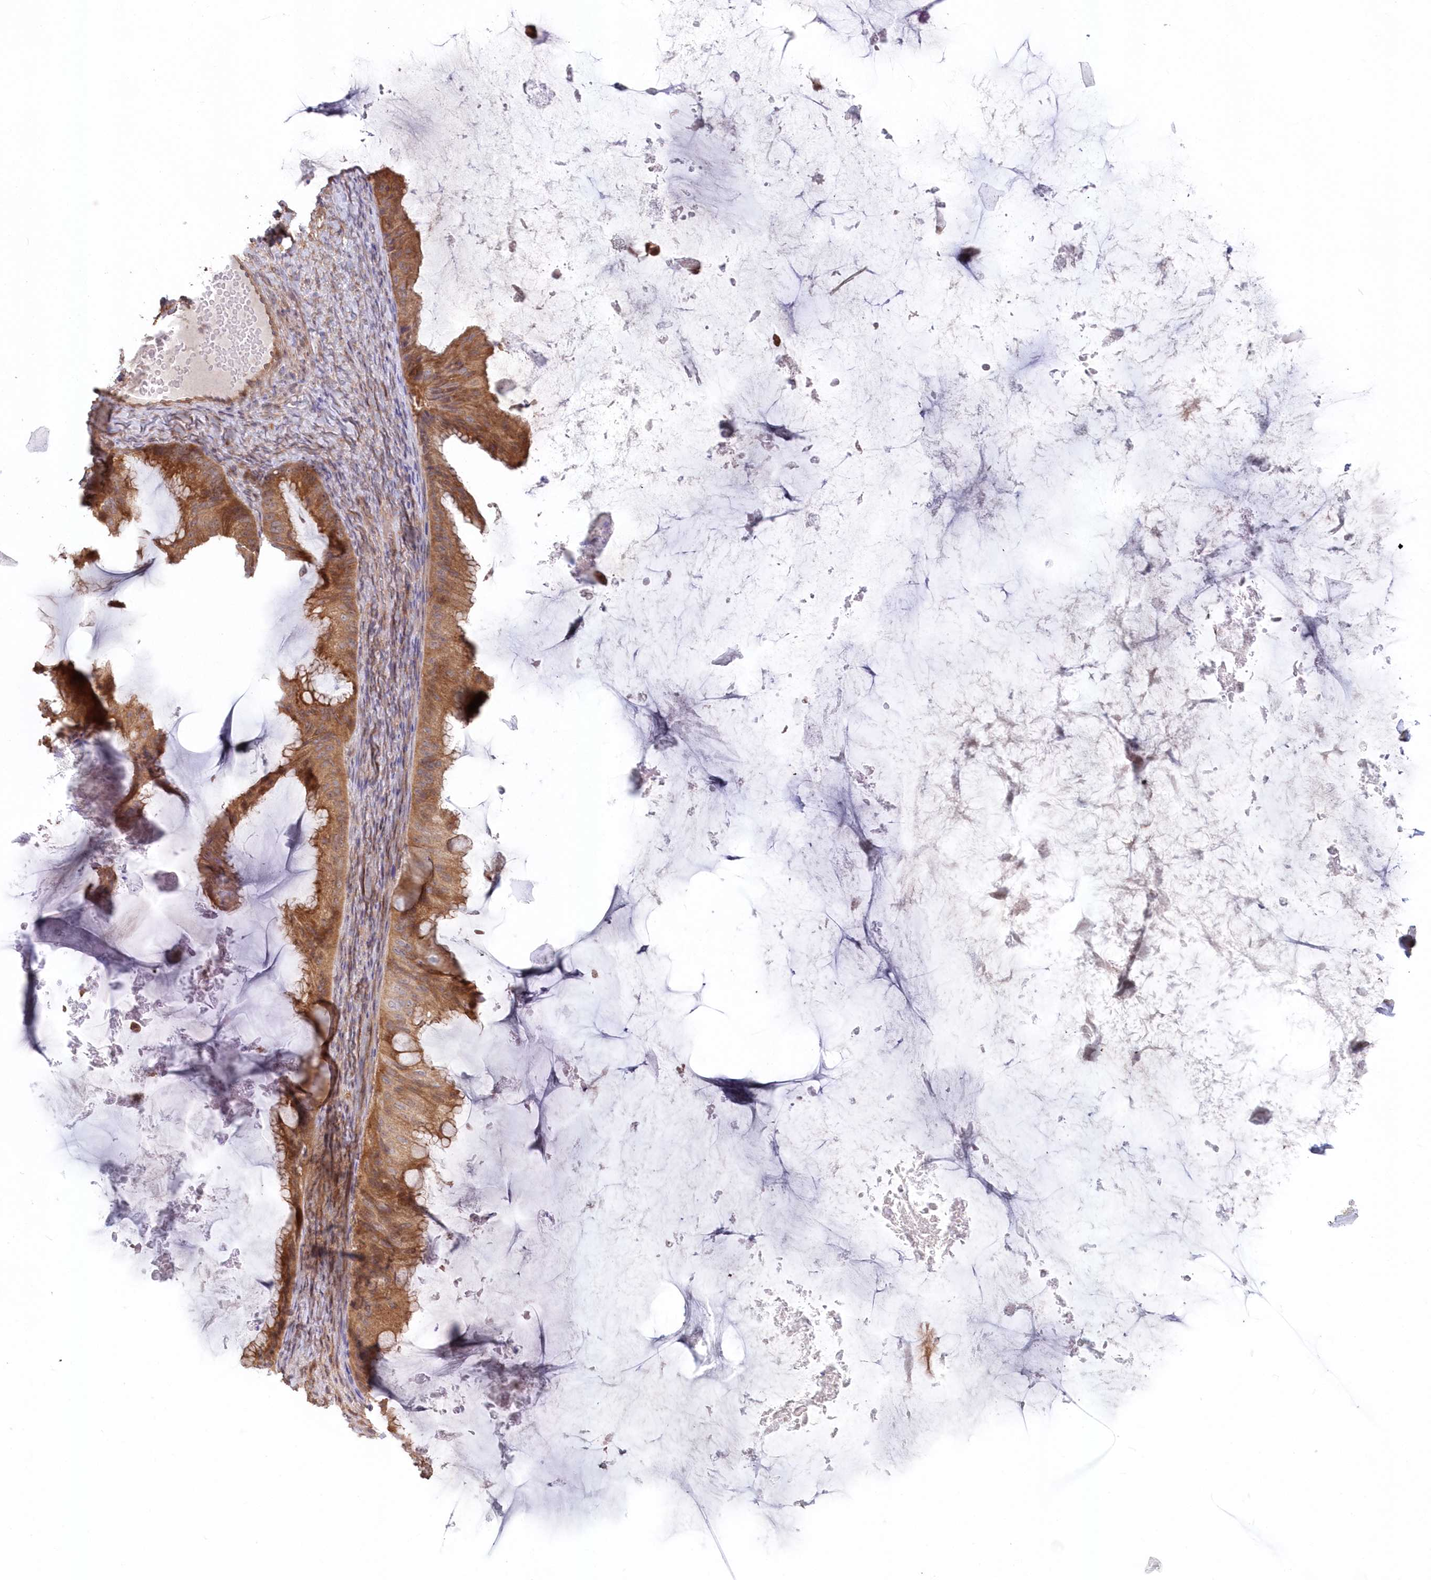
{"staining": {"intensity": "moderate", "quantity": ">75%", "location": "cytoplasmic/membranous"}, "tissue": "ovarian cancer", "cell_type": "Tumor cells", "image_type": "cancer", "snomed": [{"axis": "morphology", "description": "Cystadenocarcinoma, mucinous, NOS"}, {"axis": "topography", "description": "Ovary"}], "caption": "Approximately >75% of tumor cells in human mucinous cystadenocarcinoma (ovarian) demonstrate moderate cytoplasmic/membranous protein expression as visualized by brown immunohistochemical staining.", "gene": "TBCA", "patient": {"sex": "female", "age": 61}}